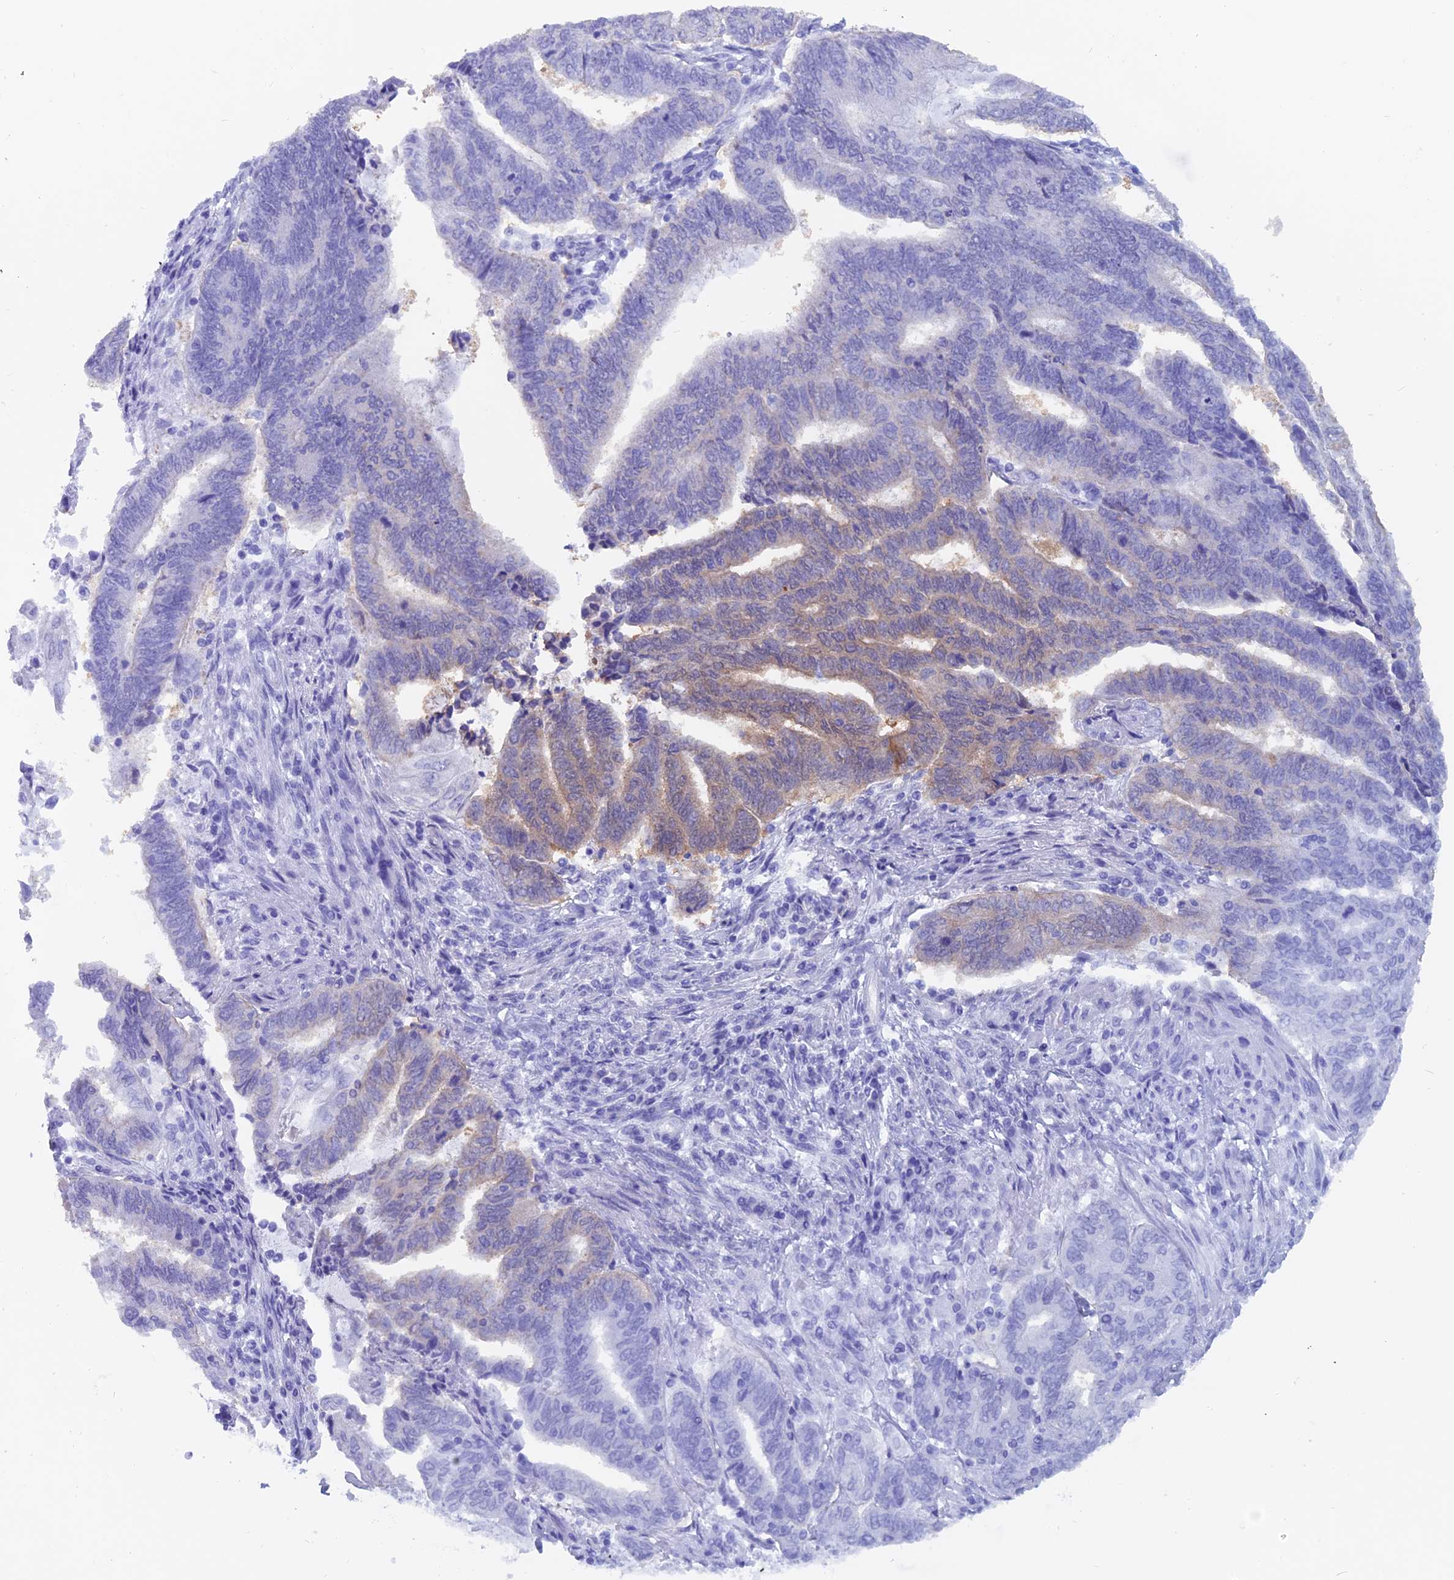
{"staining": {"intensity": "moderate", "quantity": "<25%", "location": "cytoplasmic/membranous"}, "tissue": "endometrial cancer", "cell_type": "Tumor cells", "image_type": "cancer", "snomed": [{"axis": "morphology", "description": "Adenocarcinoma, NOS"}, {"axis": "topography", "description": "Uterus"}, {"axis": "topography", "description": "Endometrium"}], "caption": "Tumor cells show low levels of moderate cytoplasmic/membranous staining in about <25% of cells in adenocarcinoma (endometrial). (DAB IHC, brown staining for protein, blue staining for nuclei).", "gene": "CAPS", "patient": {"sex": "female", "age": 70}}